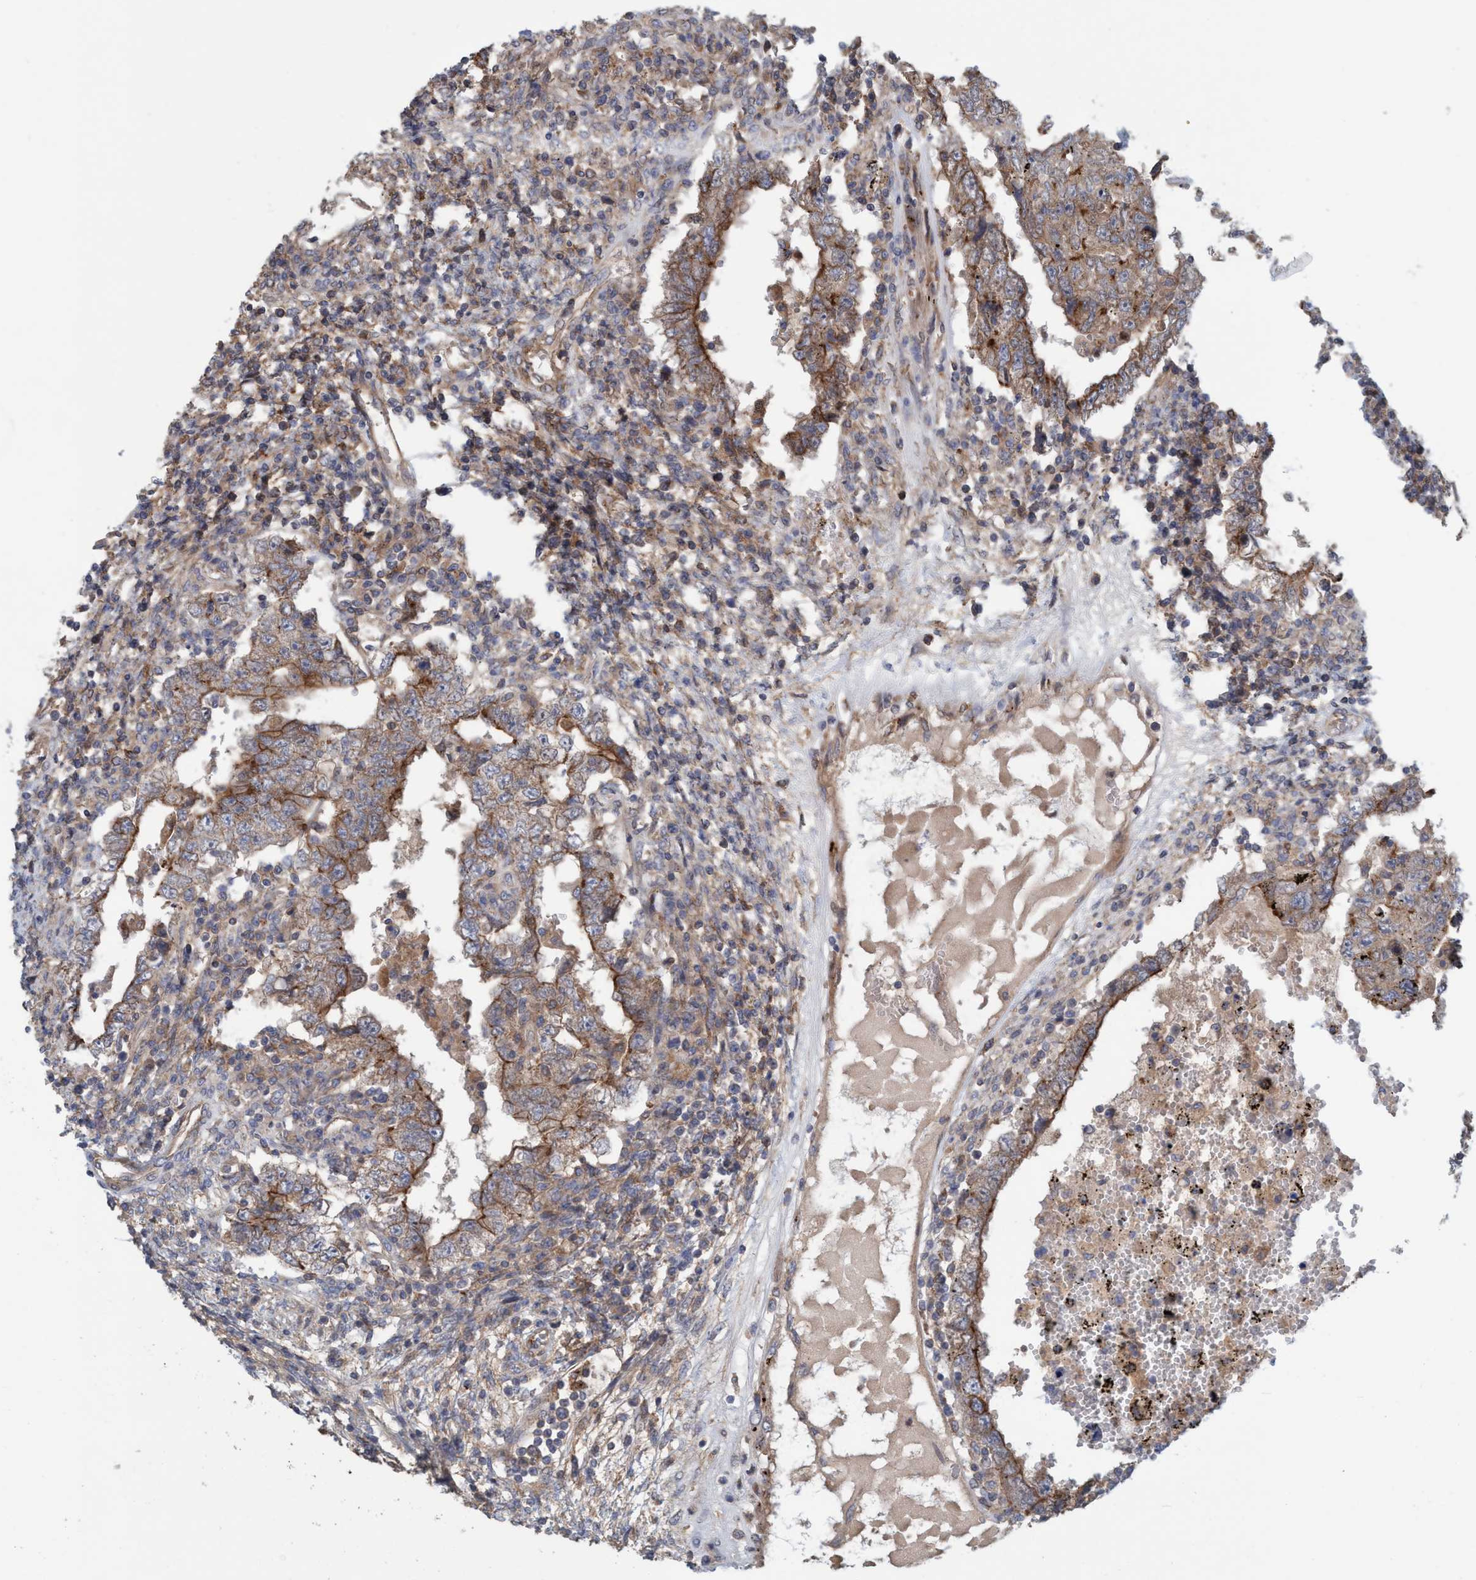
{"staining": {"intensity": "strong", "quantity": "25%-75%", "location": "cytoplasmic/membranous"}, "tissue": "testis cancer", "cell_type": "Tumor cells", "image_type": "cancer", "snomed": [{"axis": "morphology", "description": "Carcinoma, Embryonal, NOS"}, {"axis": "topography", "description": "Testis"}], "caption": "This image shows immunohistochemistry staining of embryonal carcinoma (testis), with high strong cytoplasmic/membranous positivity in about 25%-75% of tumor cells.", "gene": "SPECC1", "patient": {"sex": "male", "age": 26}}